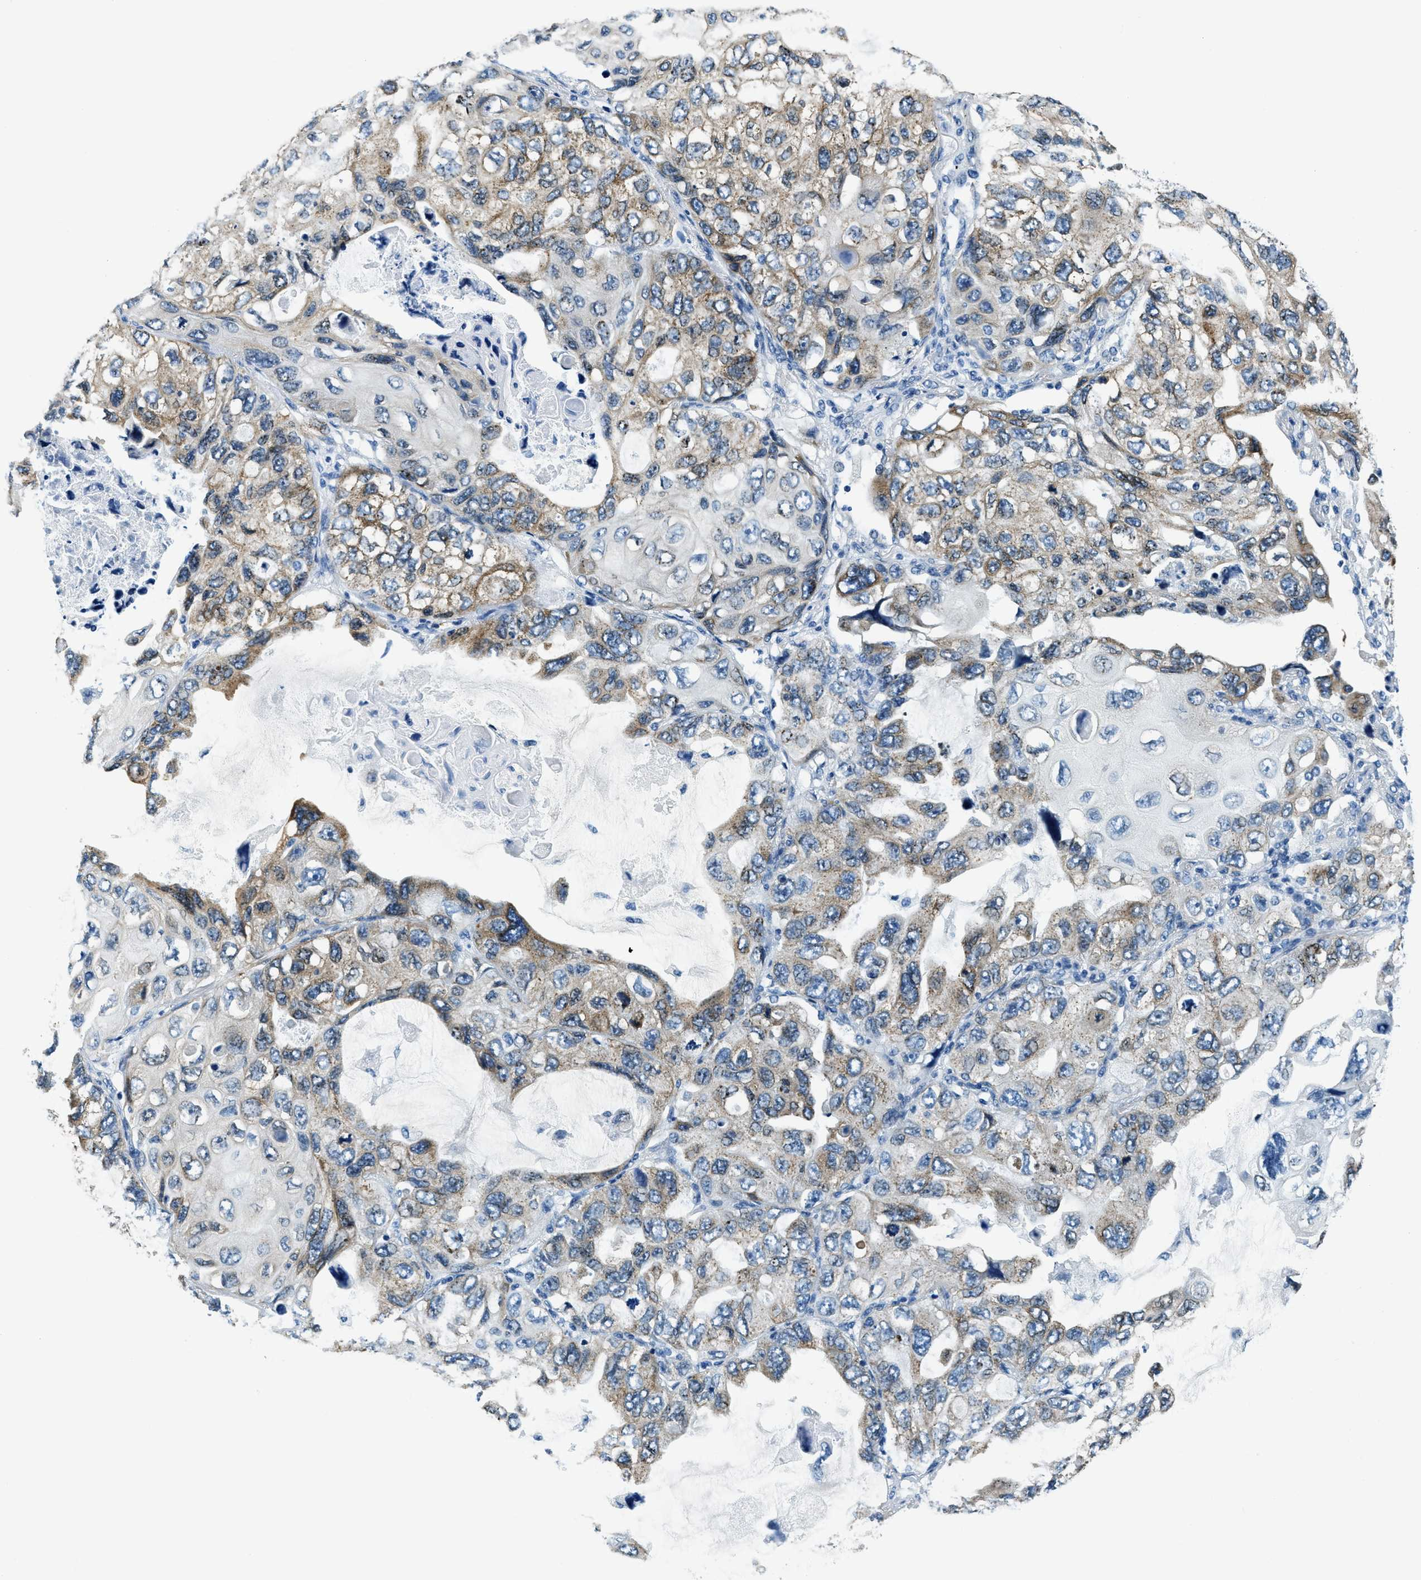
{"staining": {"intensity": "moderate", "quantity": ">75%", "location": "cytoplasmic/membranous"}, "tissue": "lung cancer", "cell_type": "Tumor cells", "image_type": "cancer", "snomed": [{"axis": "morphology", "description": "Squamous cell carcinoma, NOS"}, {"axis": "topography", "description": "Lung"}], "caption": "IHC of human lung cancer (squamous cell carcinoma) demonstrates medium levels of moderate cytoplasmic/membranous staining in about >75% of tumor cells.", "gene": "UBAC2", "patient": {"sex": "female", "age": 73}}